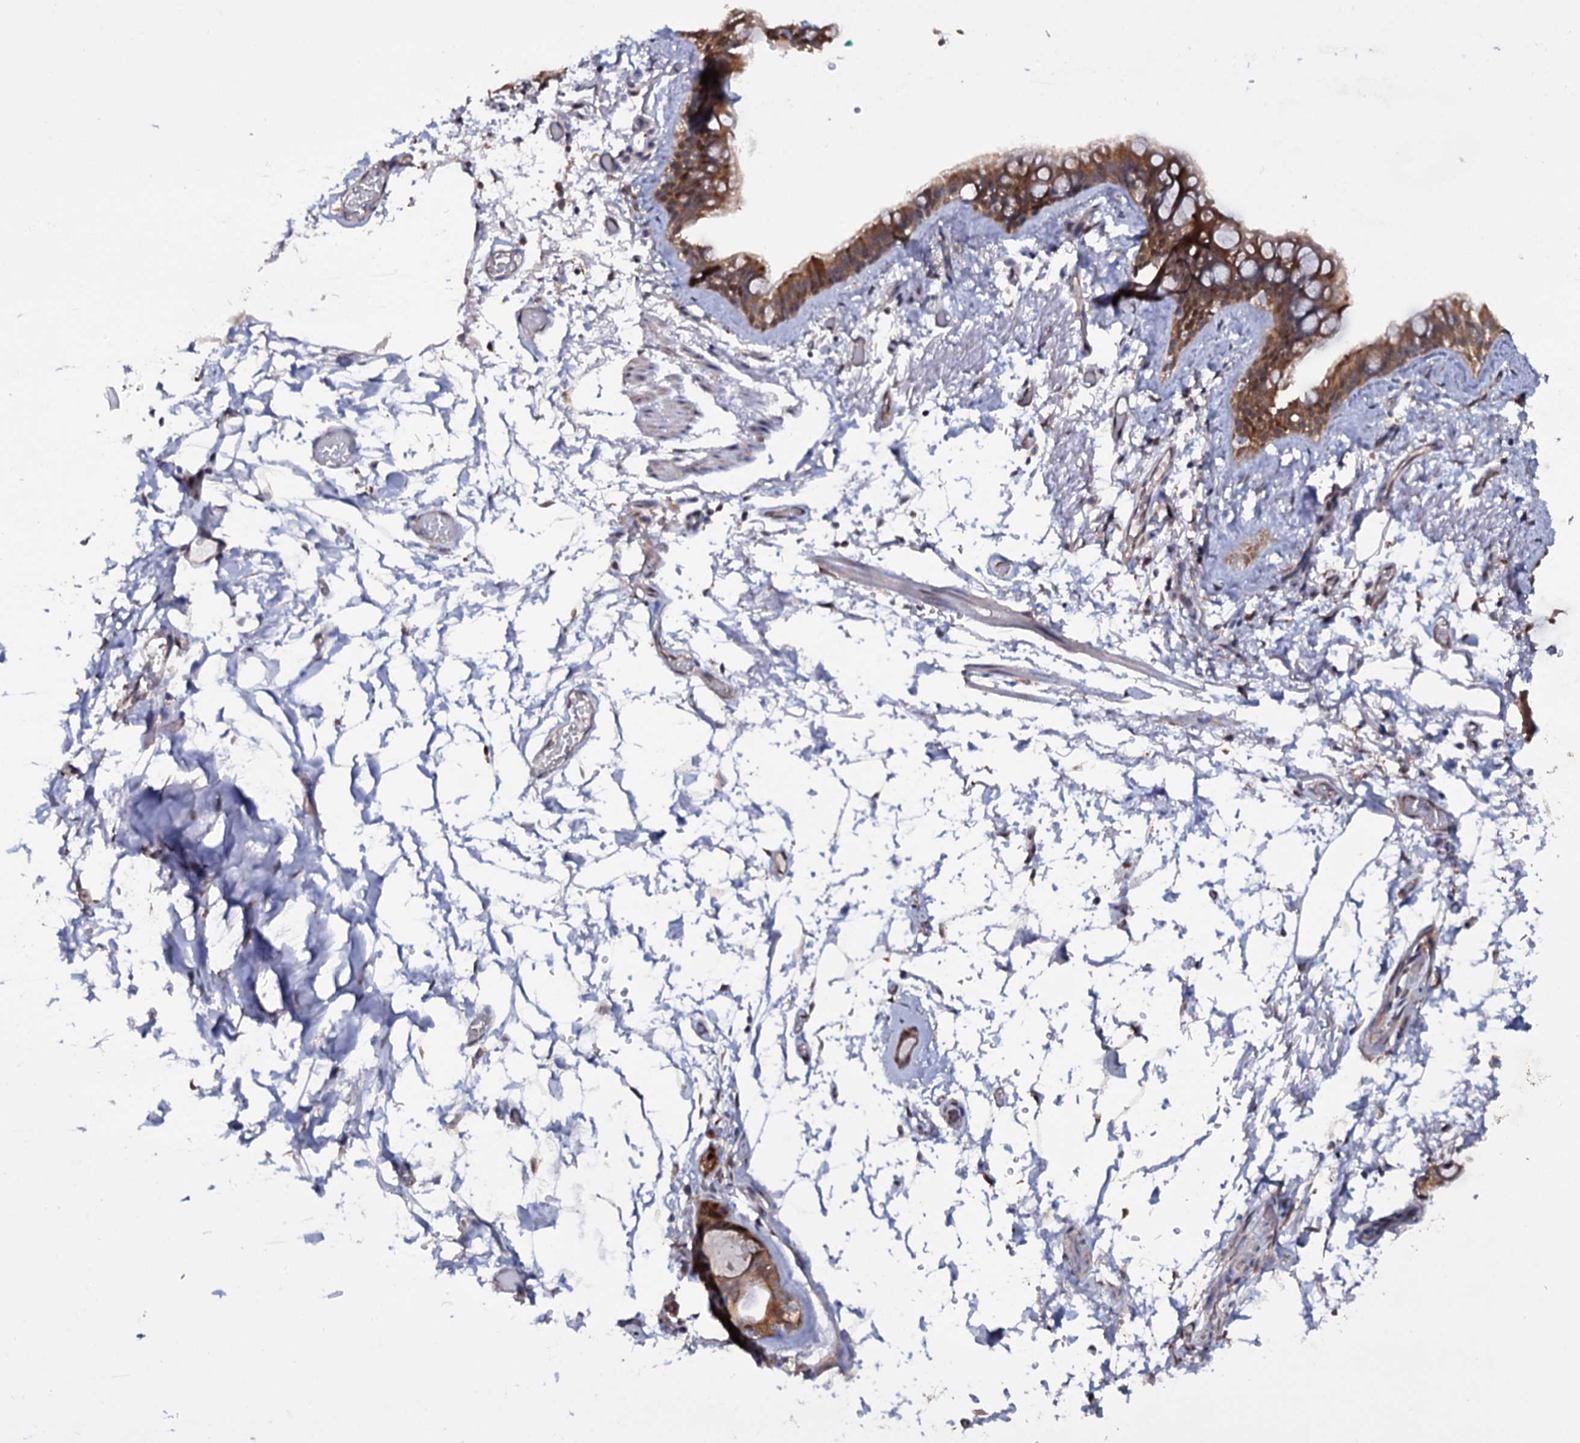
{"staining": {"intensity": "moderate", "quantity": ">75%", "location": "cytoplasmic/membranous"}, "tissue": "bronchus", "cell_type": "Respiratory epithelial cells", "image_type": "normal", "snomed": [{"axis": "morphology", "description": "Normal tissue, NOS"}, {"axis": "topography", "description": "Cartilage tissue"}], "caption": "About >75% of respiratory epithelial cells in normal bronchus display moderate cytoplasmic/membranous protein staining as visualized by brown immunohistochemical staining.", "gene": "CRYL1", "patient": {"sex": "male", "age": 63}}